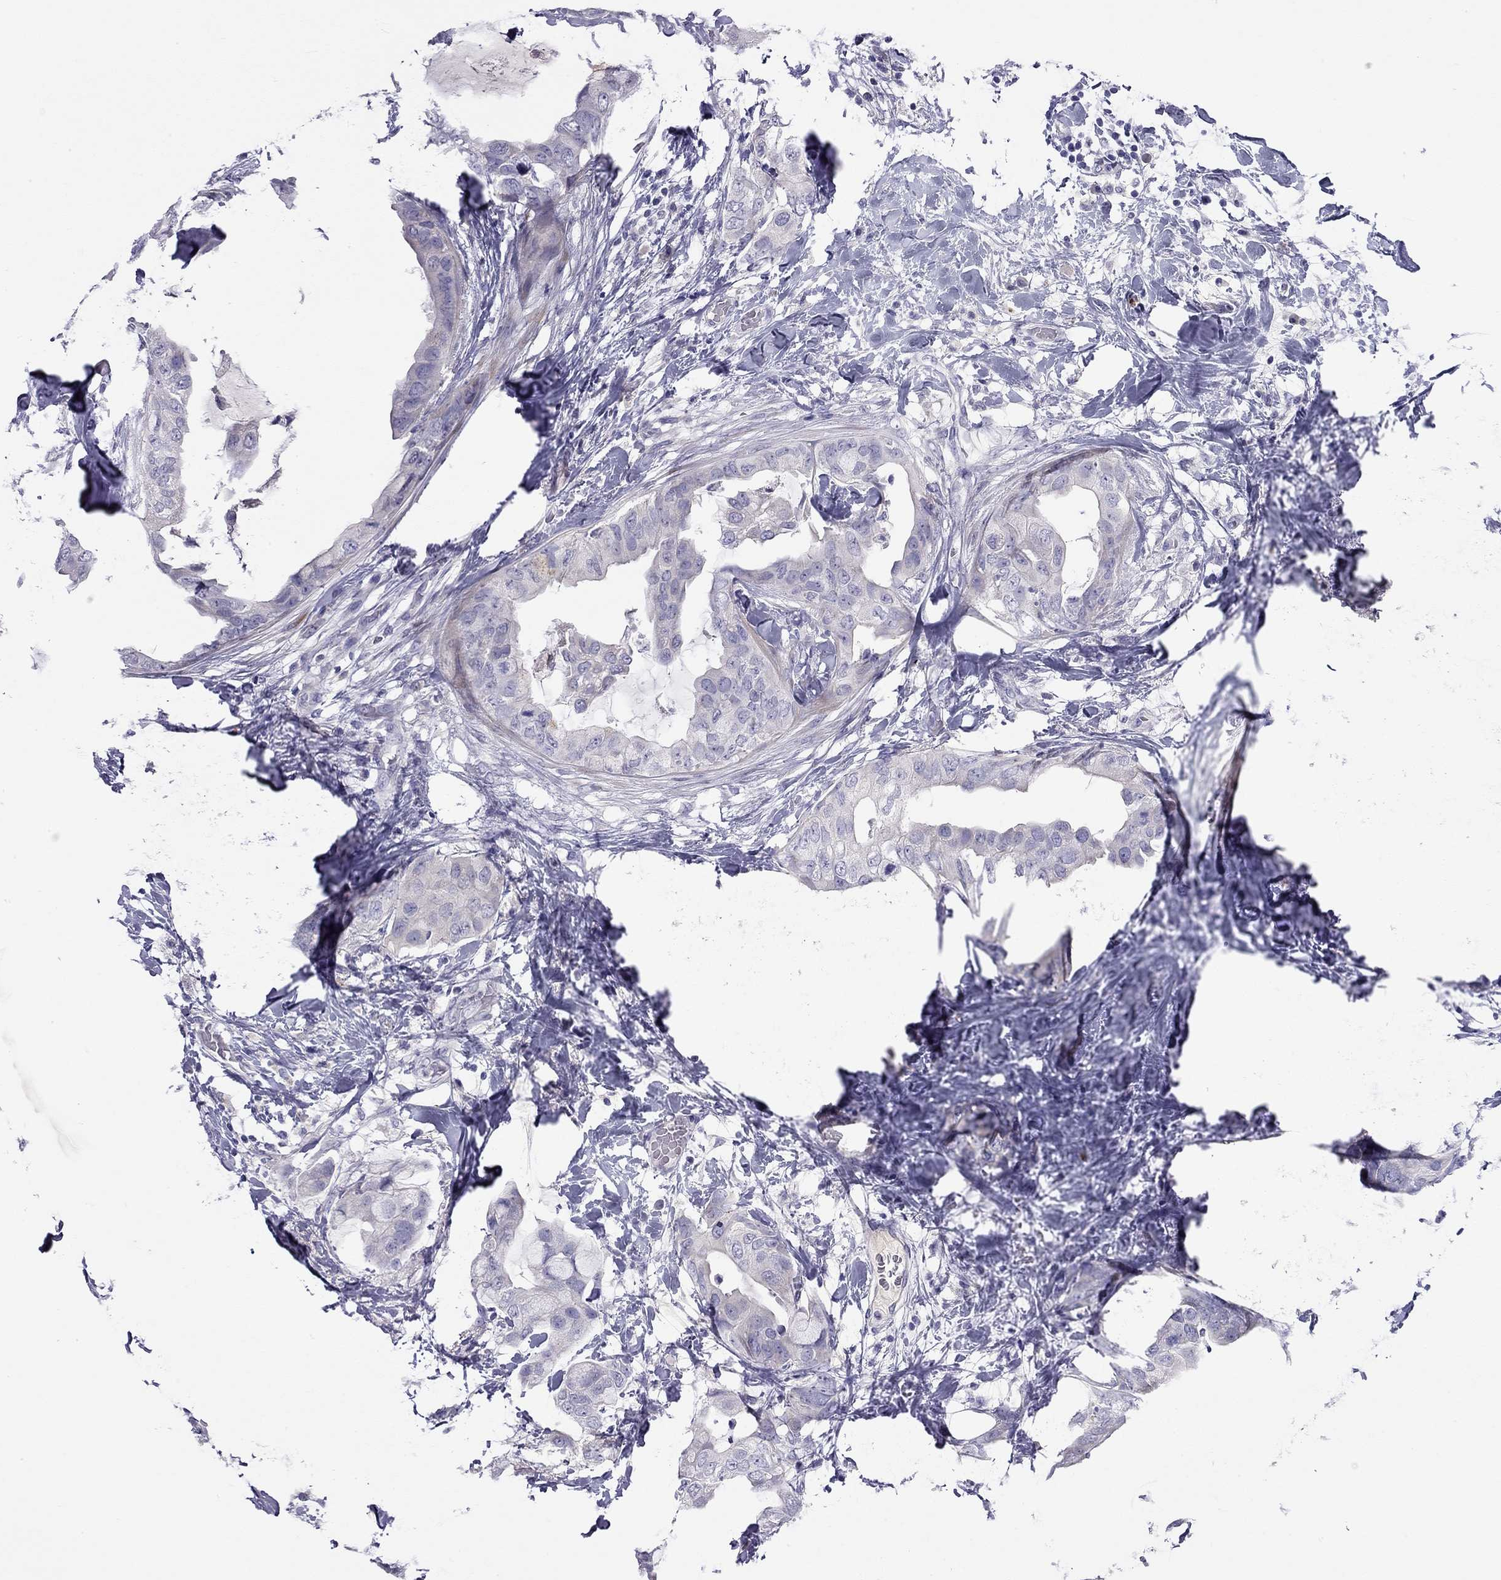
{"staining": {"intensity": "negative", "quantity": "none", "location": "none"}, "tissue": "breast cancer", "cell_type": "Tumor cells", "image_type": "cancer", "snomed": [{"axis": "morphology", "description": "Normal tissue, NOS"}, {"axis": "morphology", "description": "Duct carcinoma"}, {"axis": "topography", "description": "Breast"}], "caption": "This is an immunohistochemistry (IHC) micrograph of breast invasive ductal carcinoma. There is no staining in tumor cells.", "gene": "CPNE4", "patient": {"sex": "female", "age": 40}}